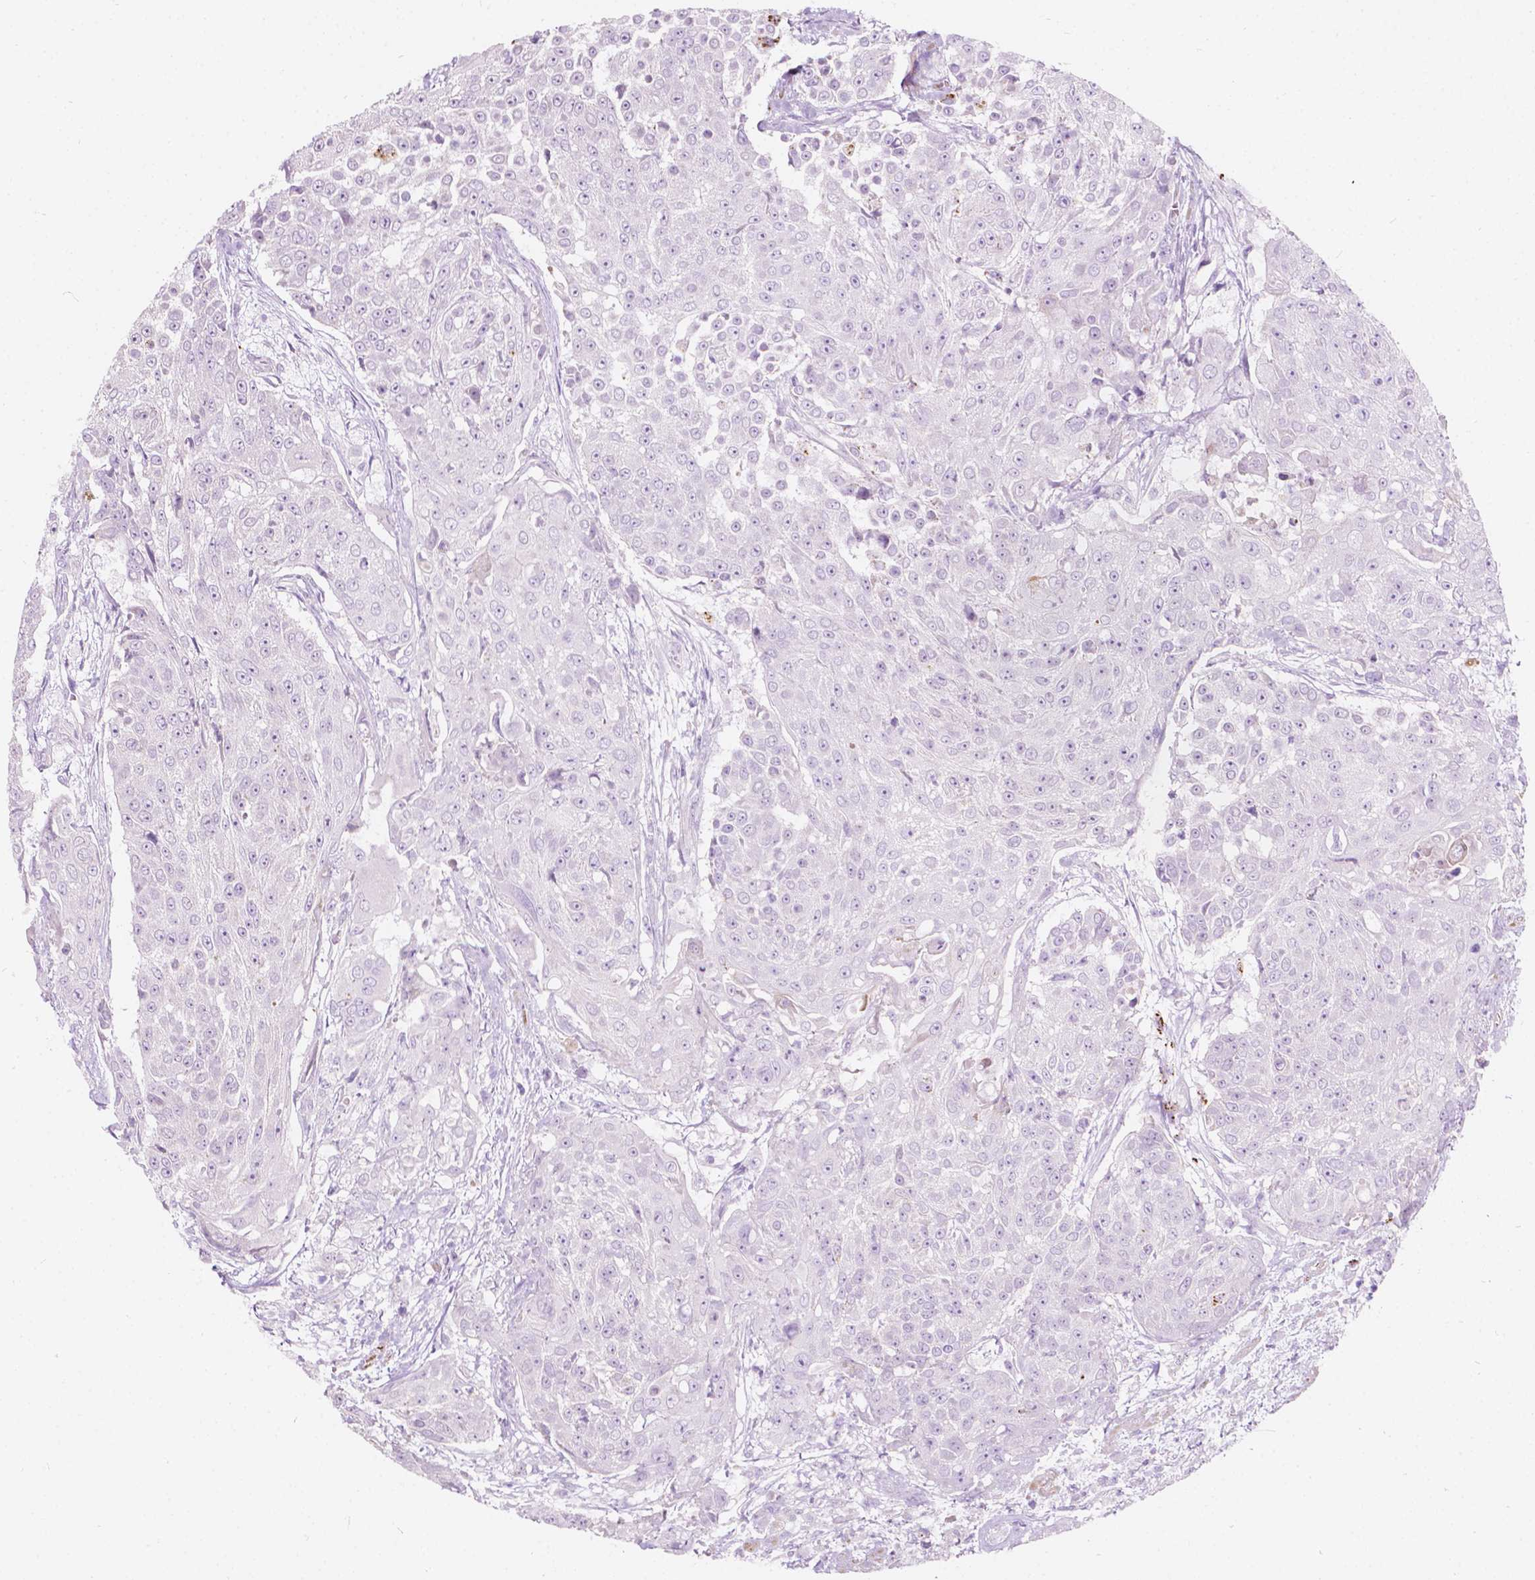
{"staining": {"intensity": "negative", "quantity": "none", "location": "none"}, "tissue": "urothelial cancer", "cell_type": "Tumor cells", "image_type": "cancer", "snomed": [{"axis": "morphology", "description": "Urothelial carcinoma, High grade"}, {"axis": "topography", "description": "Urinary bladder"}], "caption": "A high-resolution micrograph shows IHC staining of urothelial carcinoma (high-grade), which reveals no significant expression in tumor cells.", "gene": "NOS1AP", "patient": {"sex": "female", "age": 63}}